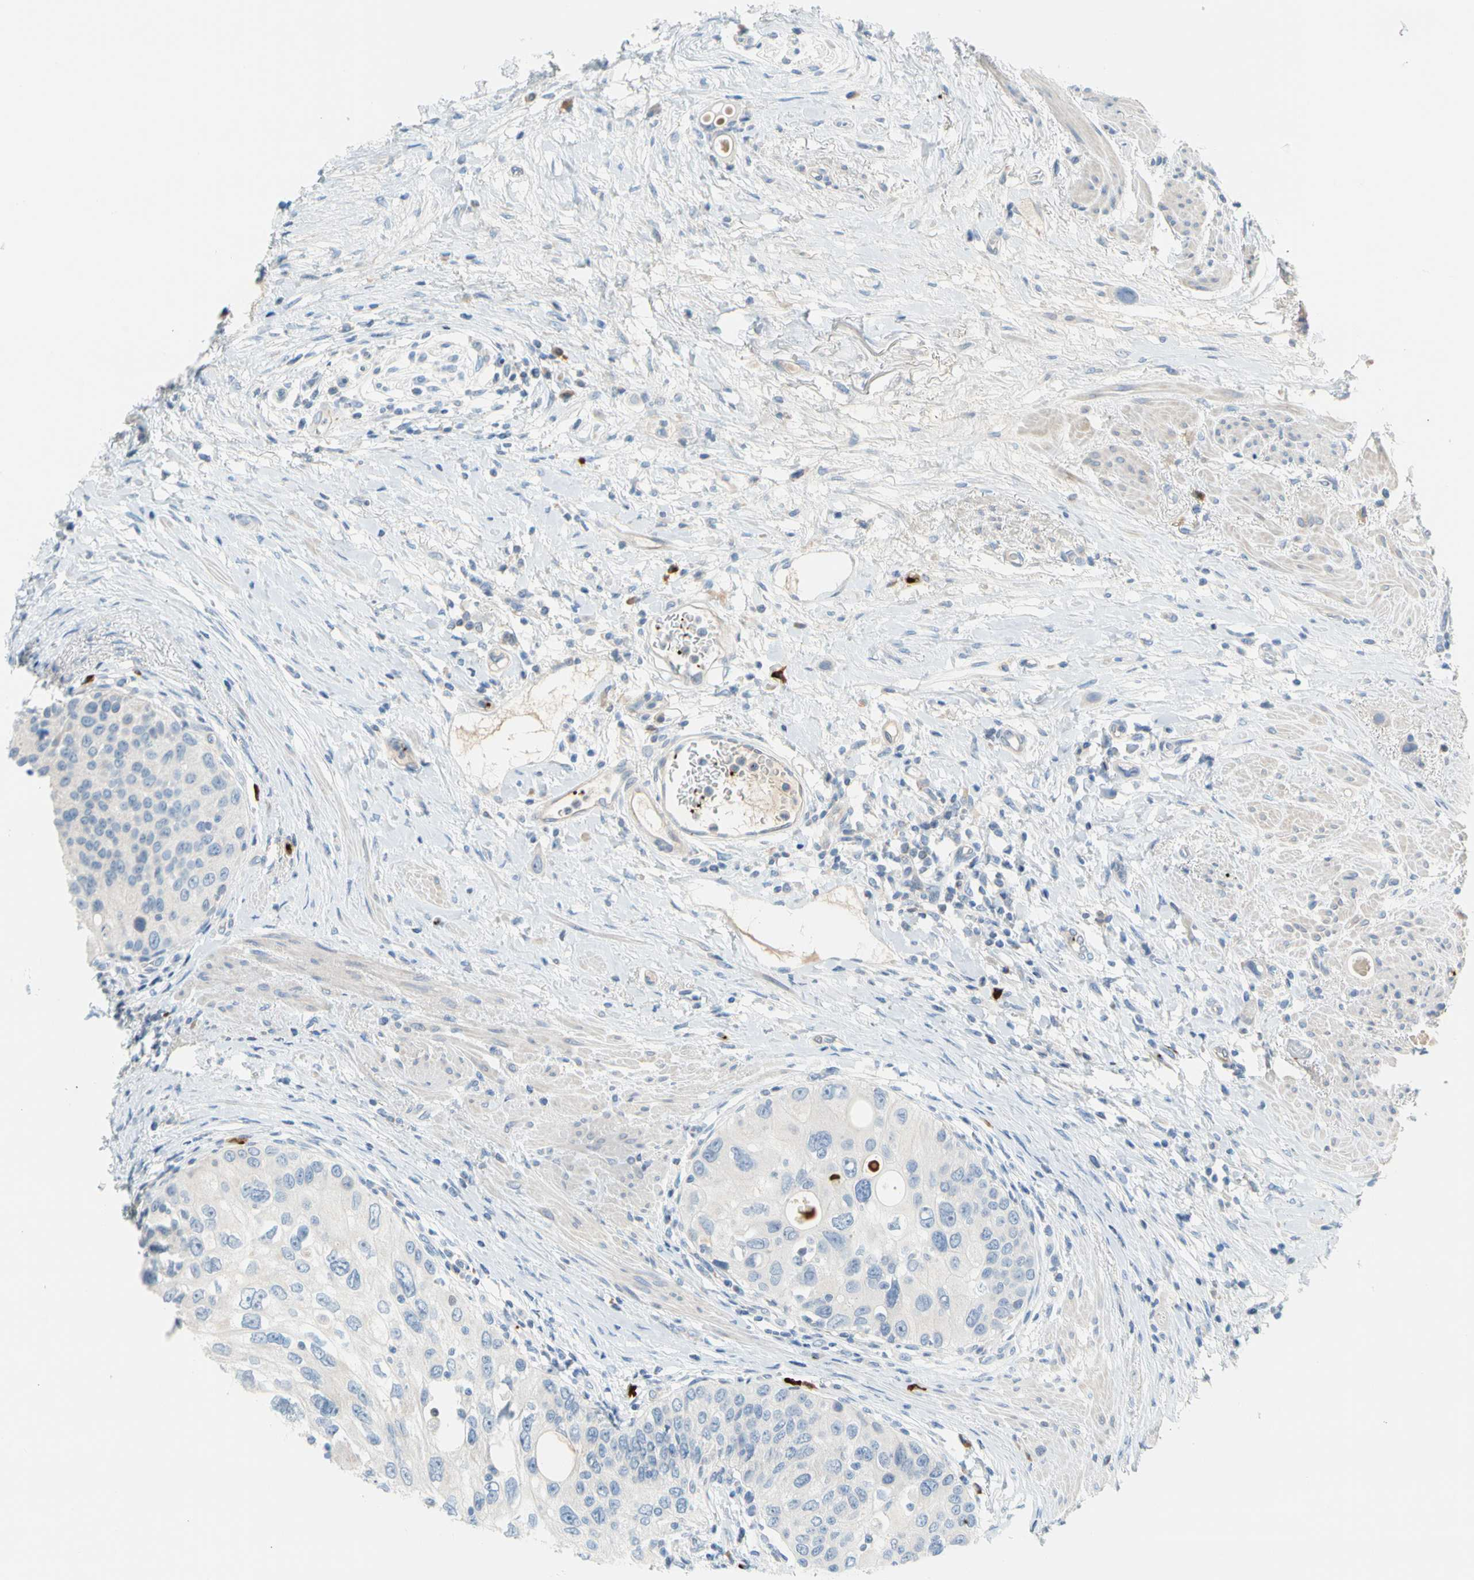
{"staining": {"intensity": "negative", "quantity": "none", "location": "none"}, "tissue": "urothelial cancer", "cell_type": "Tumor cells", "image_type": "cancer", "snomed": [{"axis": "morphology", "description": "Urothelial carcinoma, High grade"}, {"axis": "topography", "description": "Urinary bladder"}], "caption": "Immunohistochemistry of urothelial cancer displays no staining in tumor cells.", "gene": "PPBP", "patient": {"sex": "female", "age": 56}}